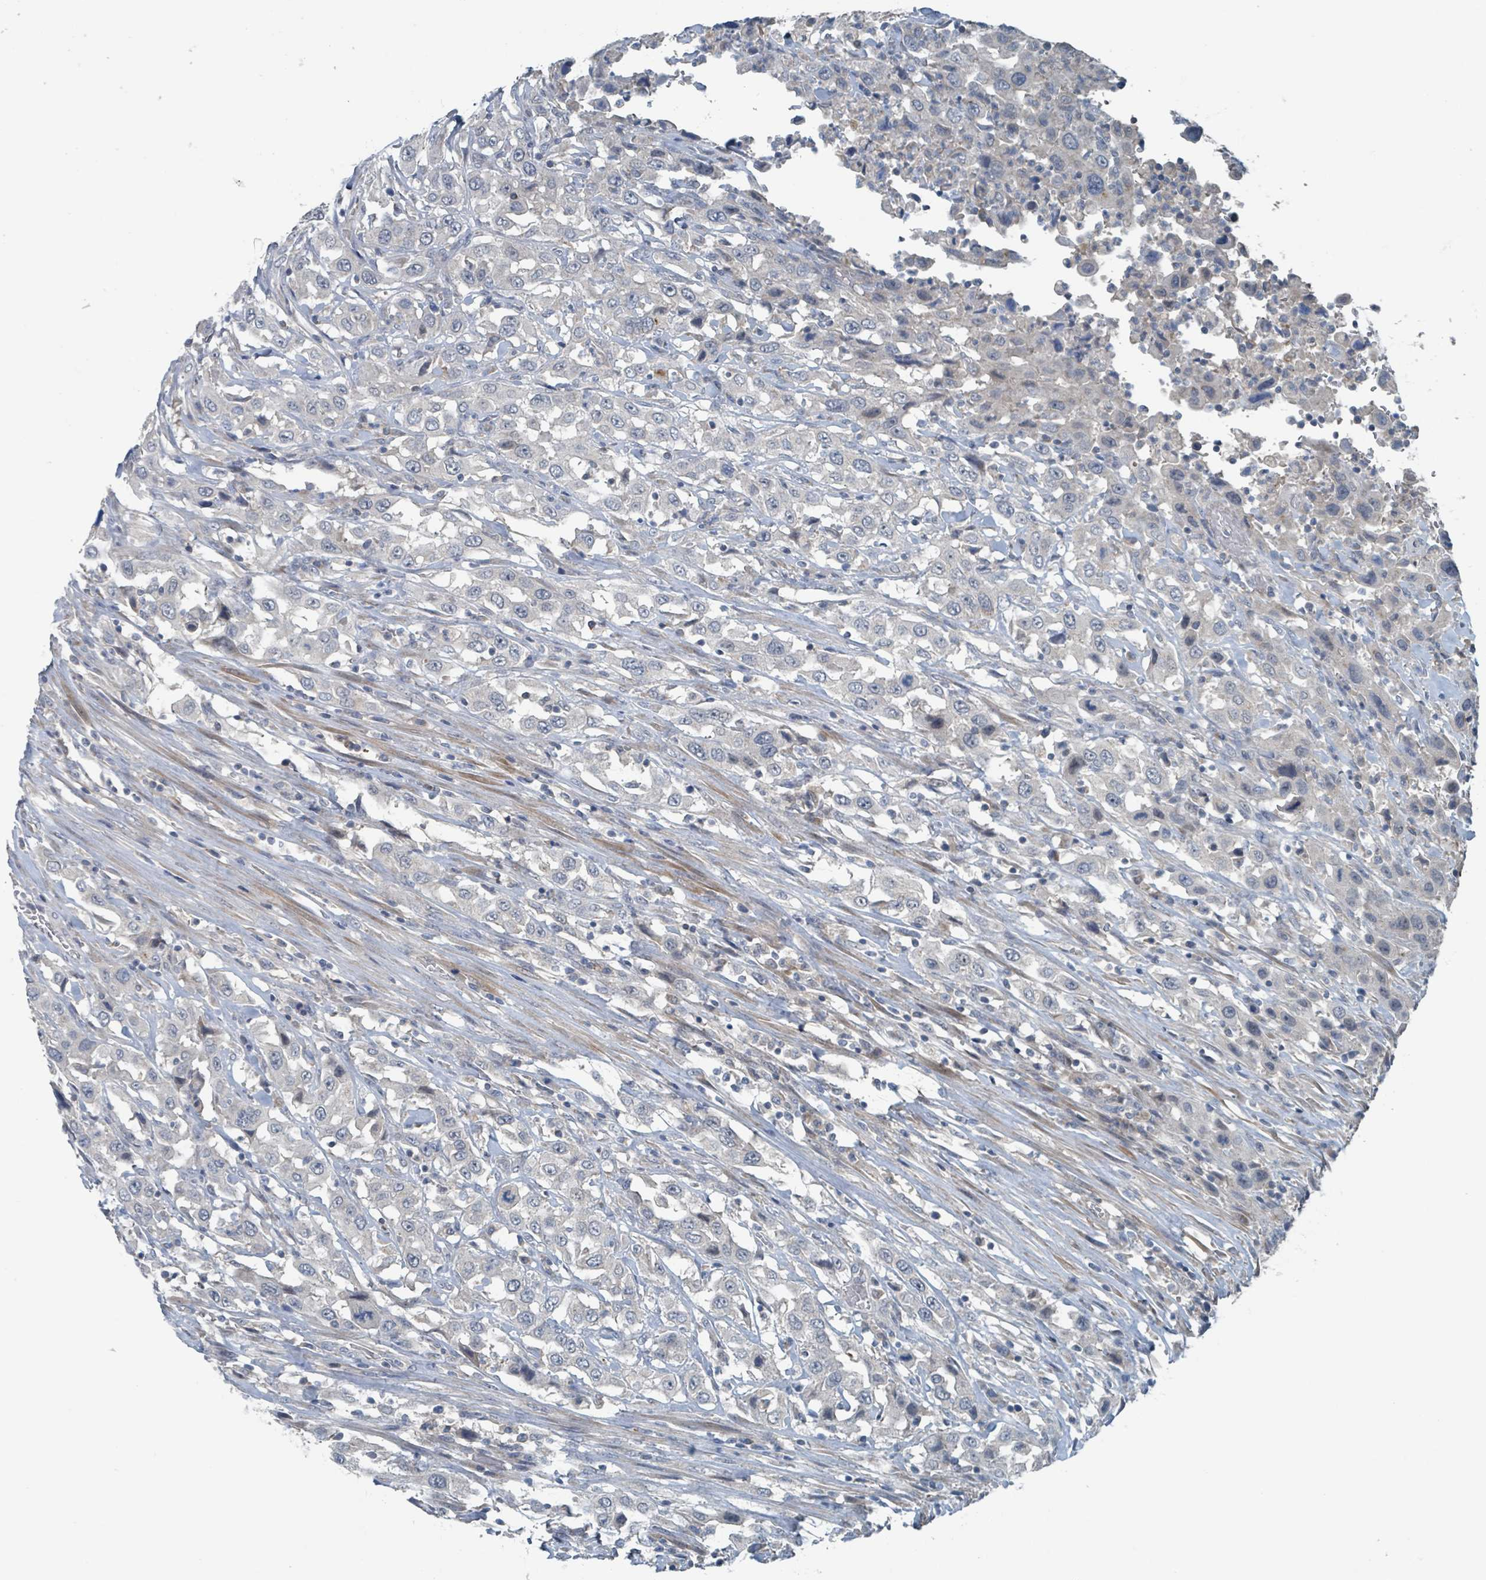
{"staining": {"intensity": "negative", "quantity": "none", "location": "none"}, "tissue": "urothelial cancer", "cell_type": "Tumor cells", "image_type": "cancer", "snomed": [{"axis": "morphology", "description": "Urothelial carcinoma, High grade"}, {"axis": "topography", "description": "Urinary bladder"}], "caption": "IHC image of urothelial carcinoma (high-grade) stained for a protein (brown), which shows no expression in tumor cells.", "gene": "ACBD4", "patient": {"sex": "male", "age": 61}}